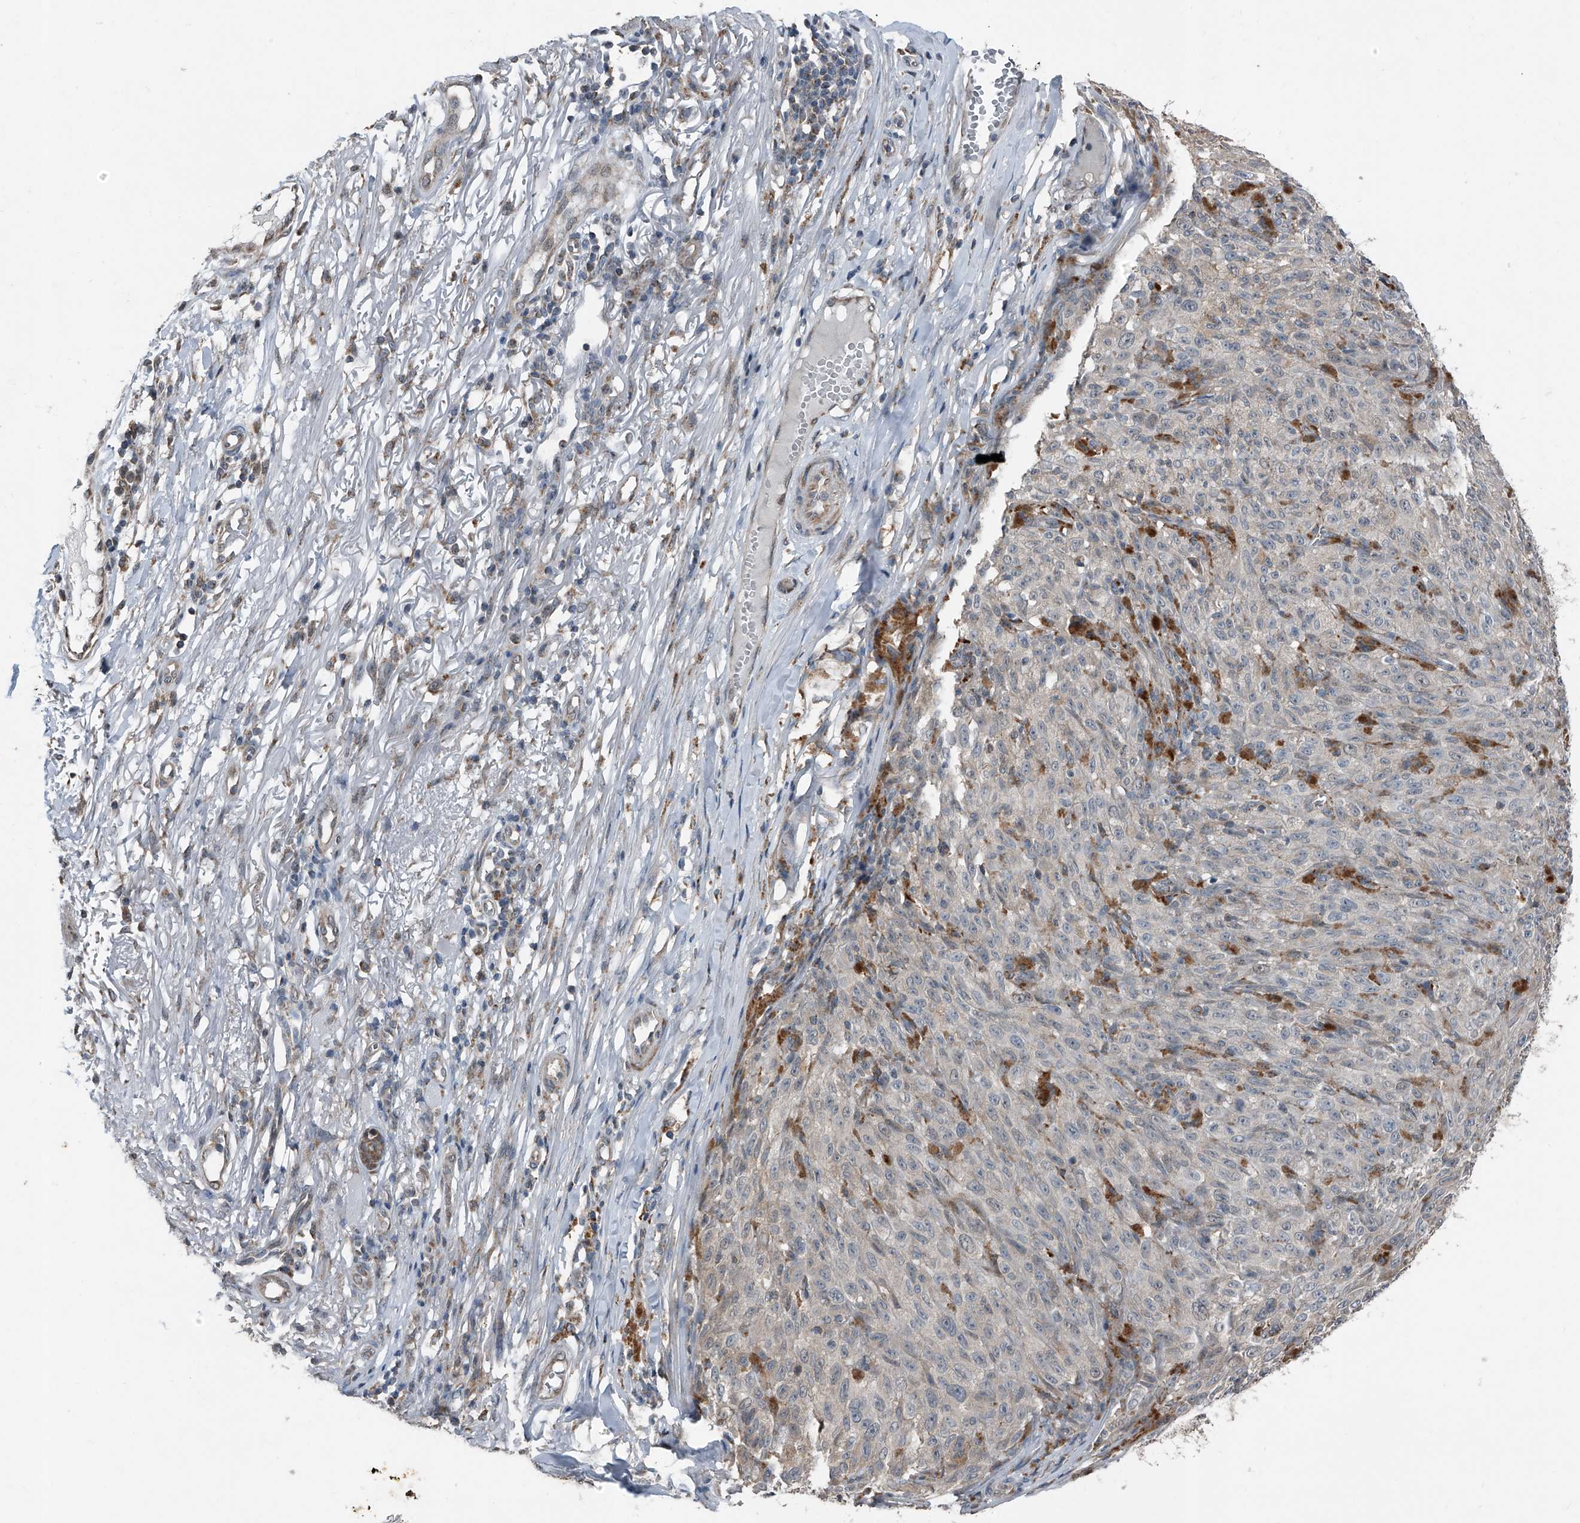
{"staining": {"intensity": "negative", "quantity": "none", "location": "none"}, "tissue": "melanoma", "cell_type": "Tumor cells", "image_type": "cancer", "snomed": [{"axis": "morphology", "description": "Malignant melanoma, NOS"}, {"axis": "topography", "description": "Skin"}], "caption": "Micrograph shows no protein staining in tumor cells of melanoma tissue.", "gene": "CHRNA7", "patient": {"sex": "female", "age": 82}}